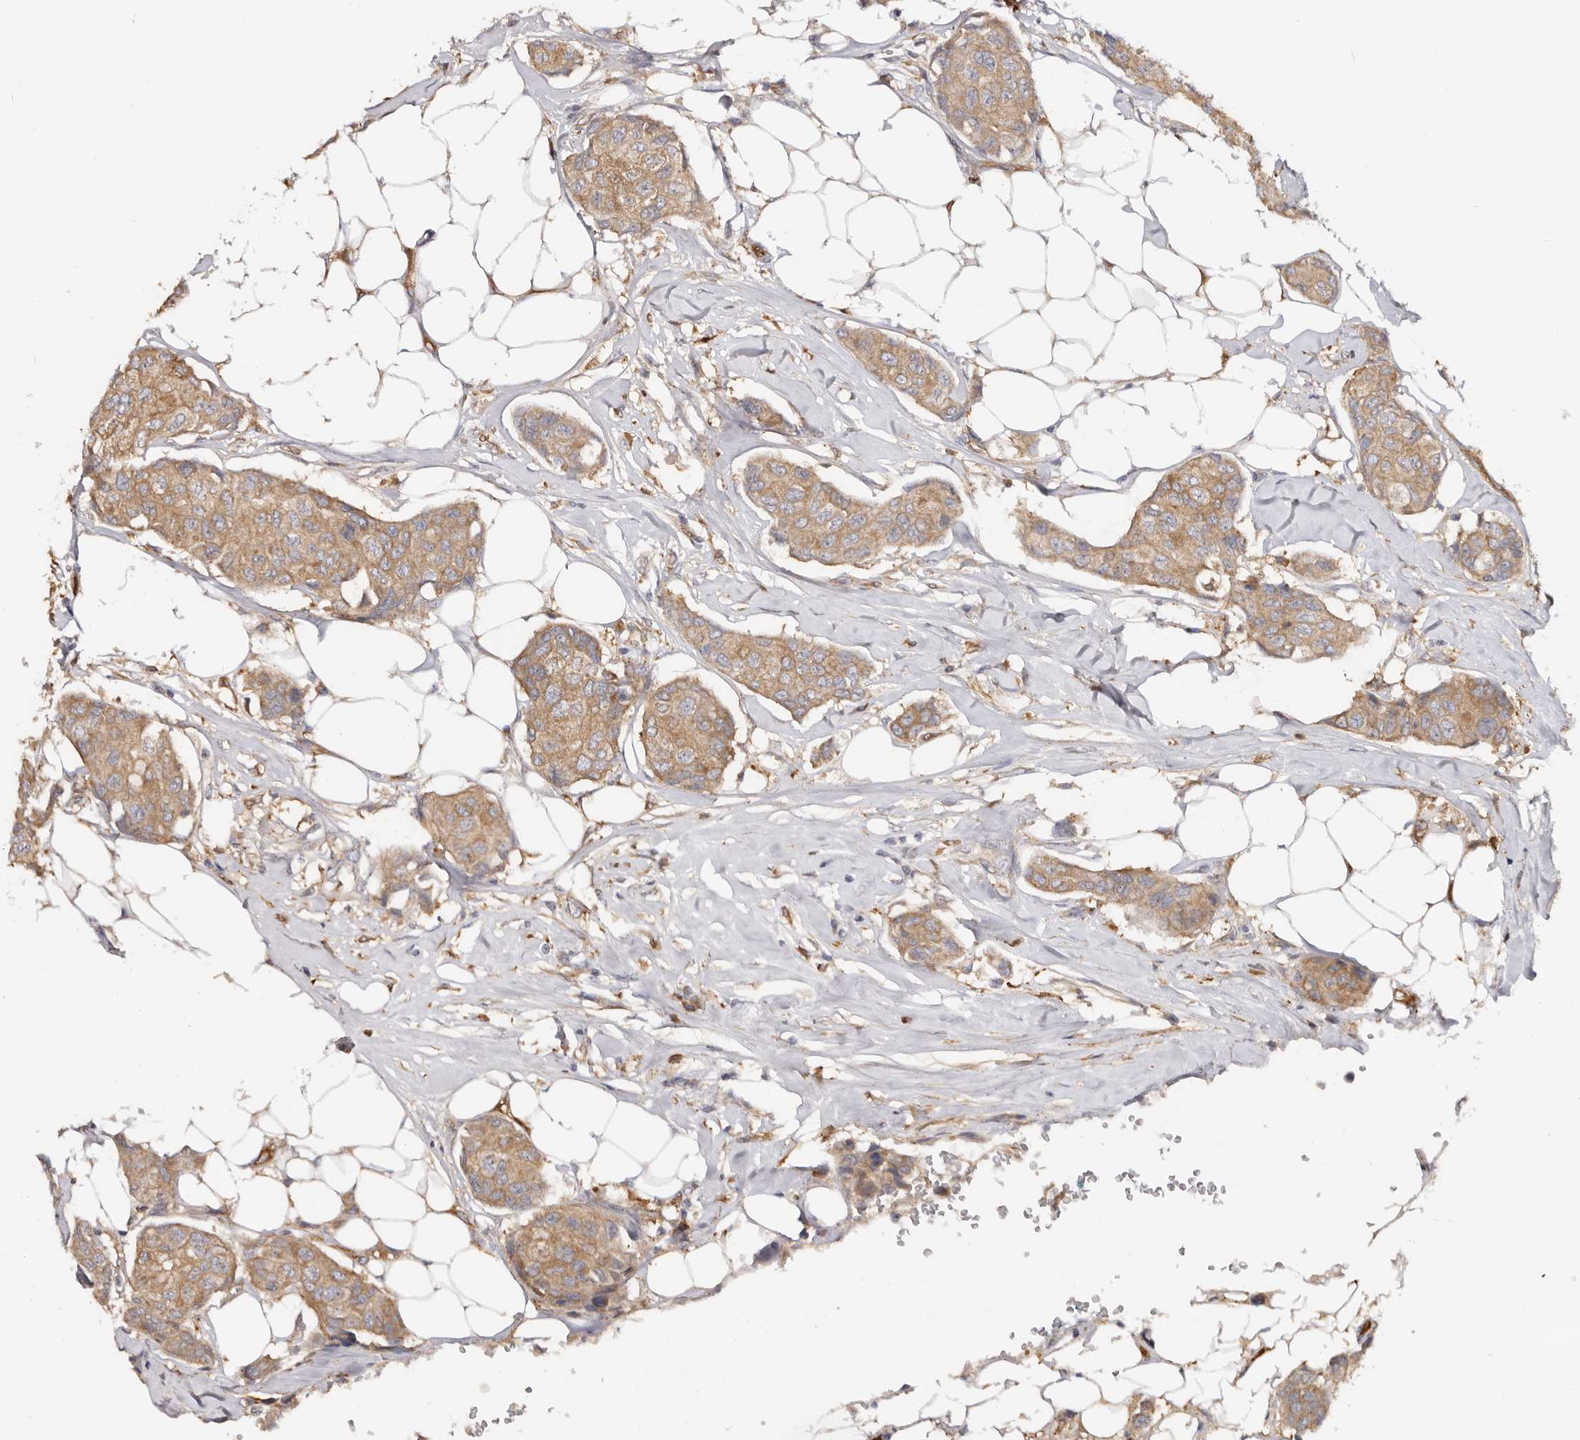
{"staining": {"intensity": "moderate", "quantity": ">75%", "location": "cytoplasmic/membranous"}, "tissue": "breast cancer", "cell_type": "Tumor cells", "image_type": "cancer", "snomed": [{"axis": "morphology", "description": "Duct carcinoma"}, {"axis": "topography", "description": "Breast"}], "caption": "Immunohistochemical staining of human intraductal carcinoma (breast) demonstrates medium levels of moderate cytoplasmic/membranous protein positivity in approximately >75% of tumor cells.", "gene": "LAP3", "patient": {"sex": "female", "age": 80}}